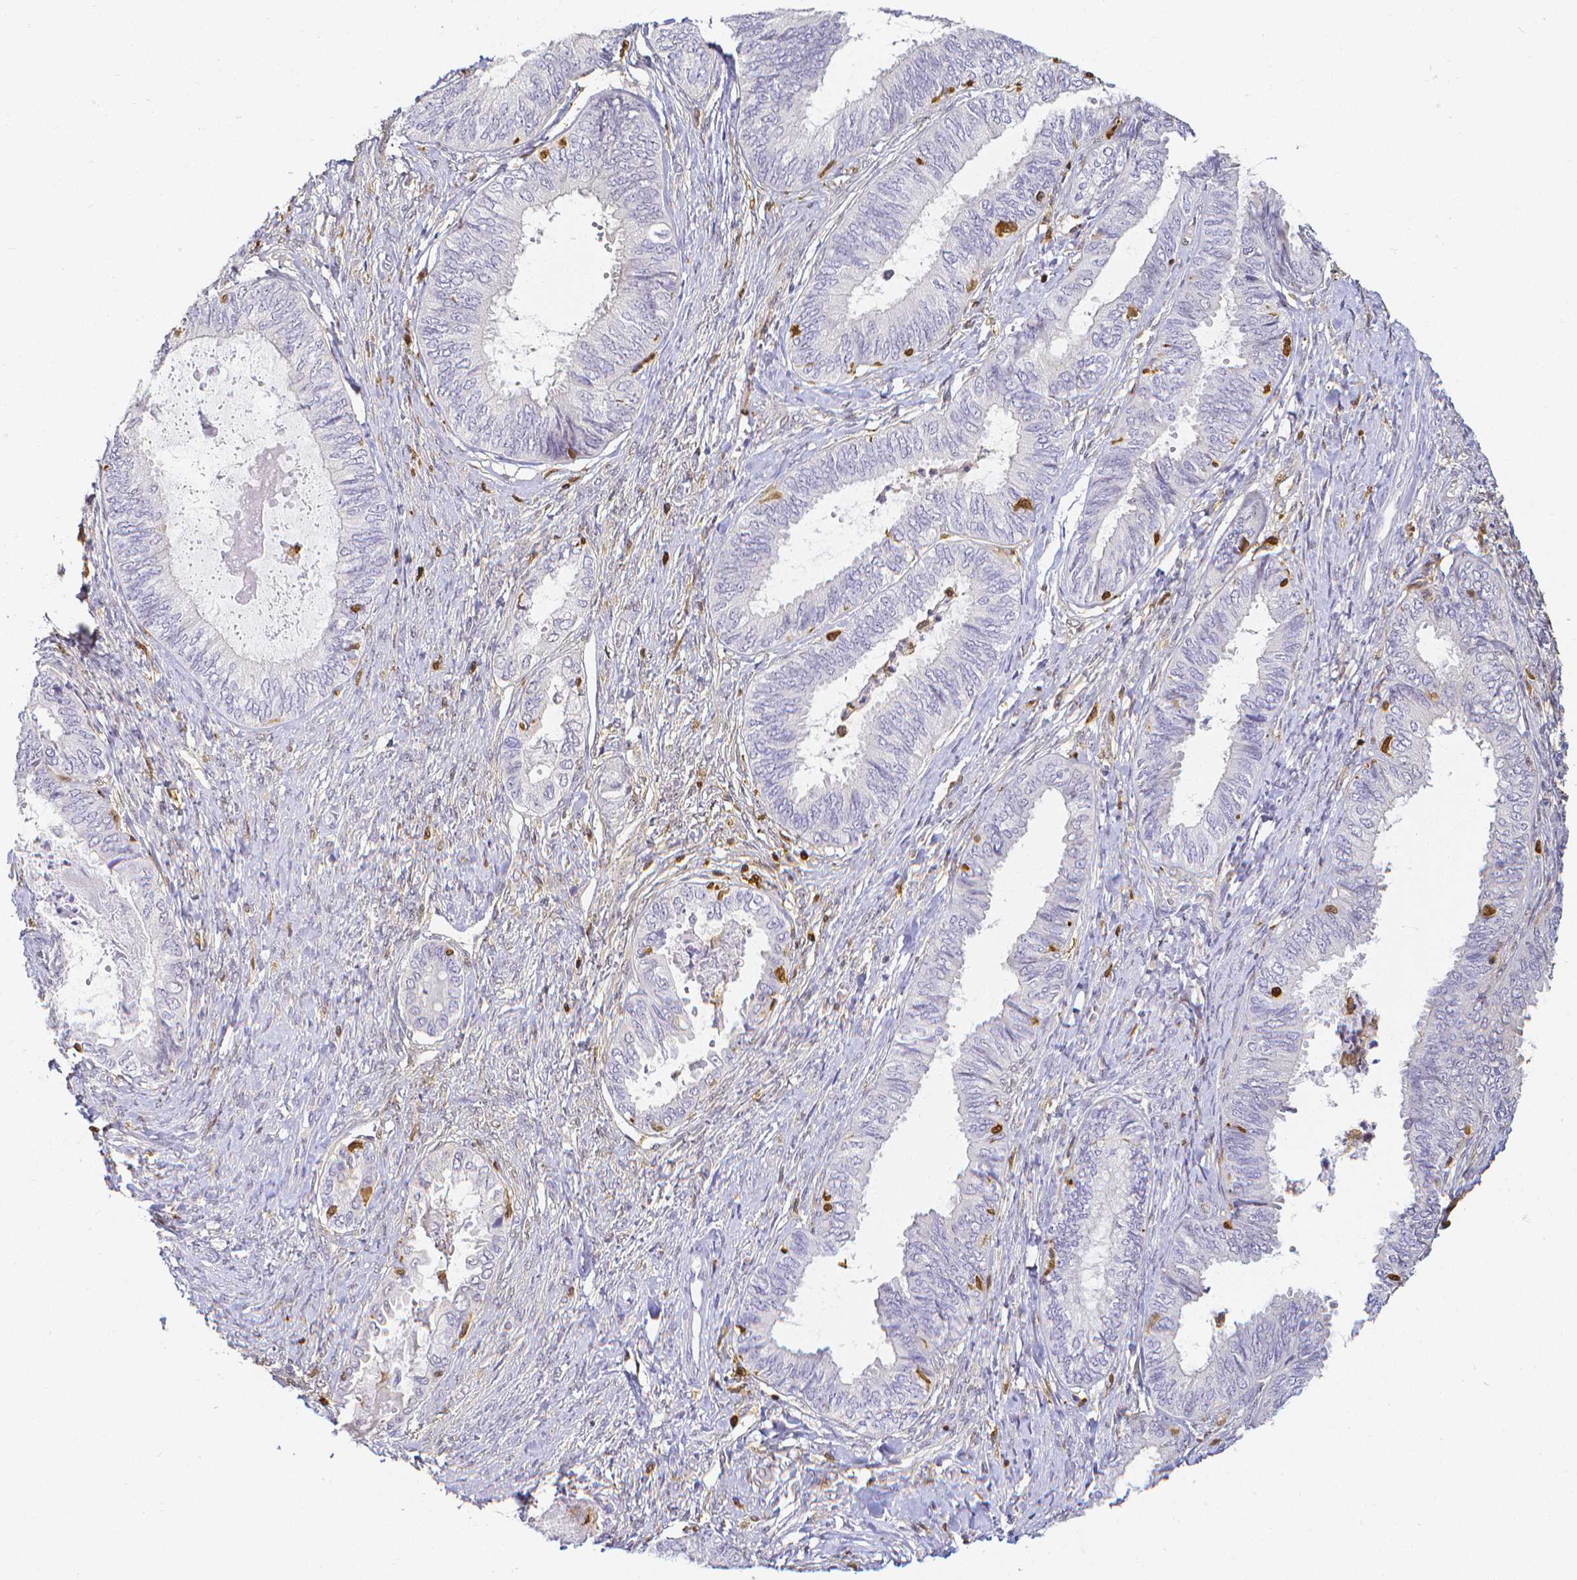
{"staining": {"intensity": "negative", "quantity": "none", "location": "none"}, "tissue": "ovarian cancer", "cell_type": "Tumor cells", "image_type": "cancer", "snomed": [{"axis": "morphology", "description": "Carcinoma, endometroid"}, {"axis": "topography", "description": "Ovary"}], "caption": "Tumor cells are negative for brown protein staining in ovarian endometroid carcinoma. The staining is performed using DAB (3,3'-diaminobenzidine) brown chromogen with nuclei counter-stained in using hematoxylin.", "gene": "COTL1", "patient": {"sex": "female", "age": 70}}